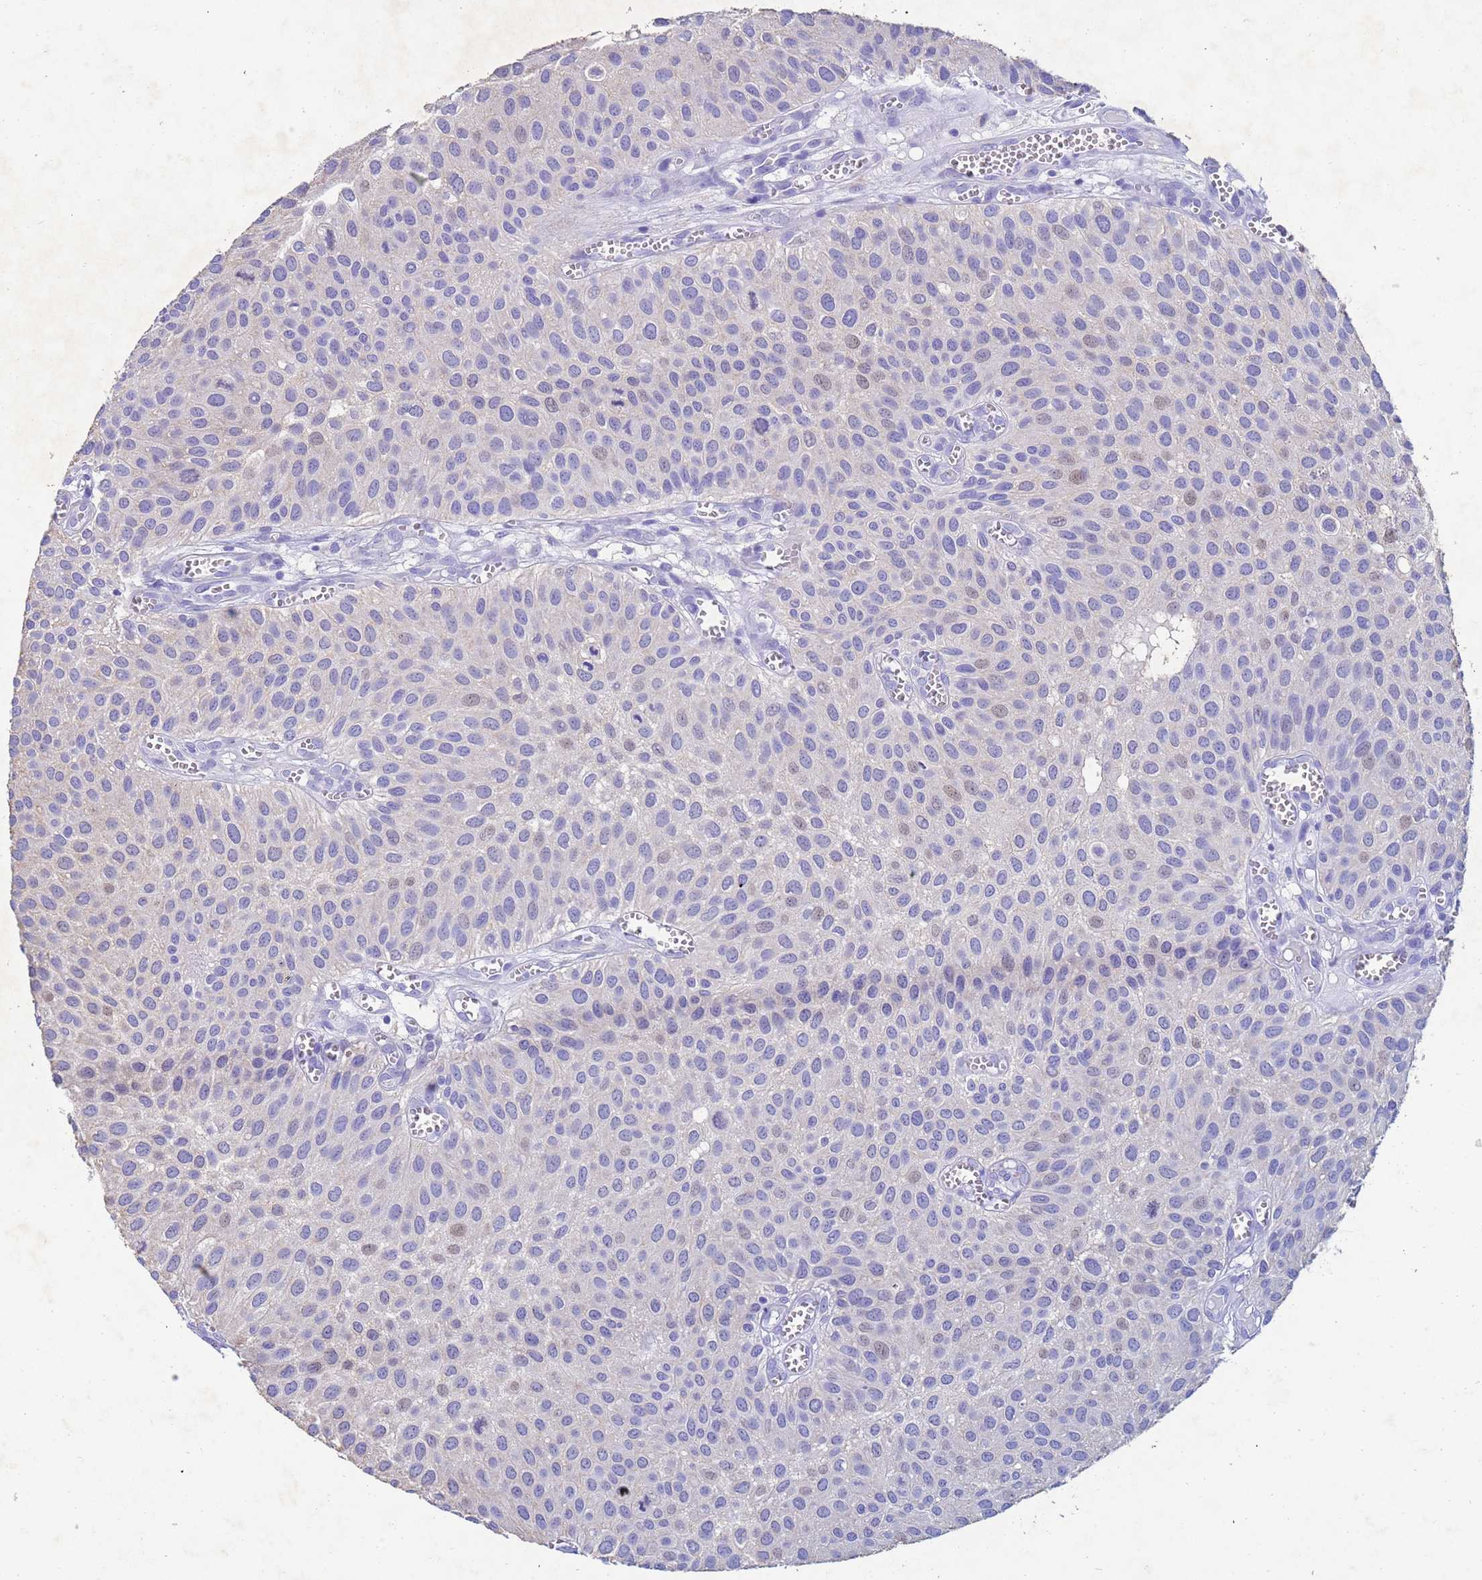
{"staining": {"intensity": "negative", "quantity": "none", "location": "none"}, "tissue": "urothelial cancer", "cell_type": "Tumor cells", "image_type": "cancer", "snomed": [{"axis": "morphology", "description": "Urothelial carcinoma, Low grade"}, {"axis": "topography", "description": "Urinary bladder"}], "caption": "Micrograph shows no significant protein staining in tumor cells of urothelial cancer.", "gene": "CSTB", "patient": {"sex": "male", "age": 88}}